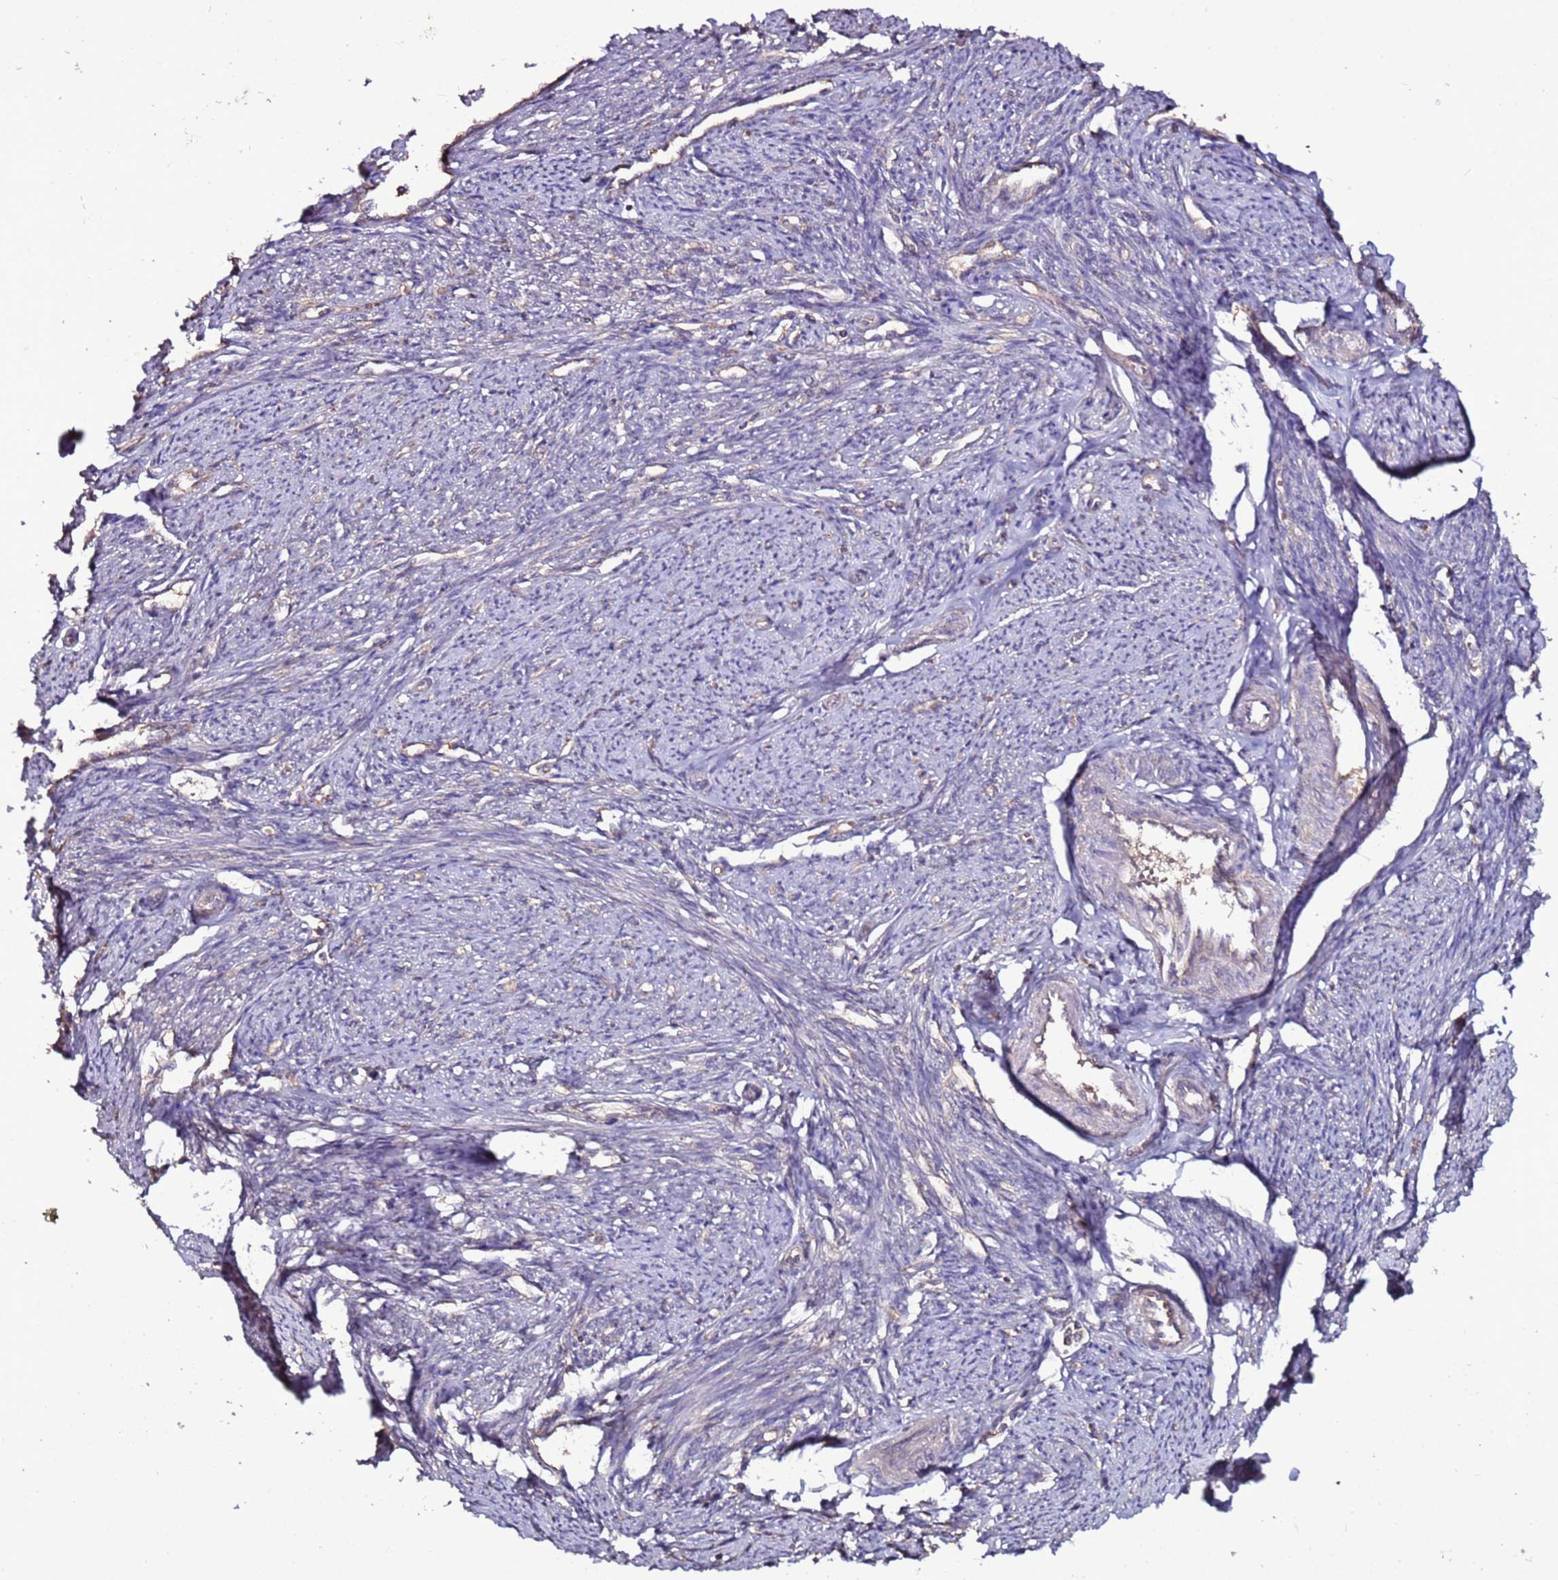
{"staining": {"intensity": "weak", "quantity": "25%-75%", "location": "cytoplasmic/membranous"}, "tissue": "smooth muscle", "cell_type": "Smooth muscle cells", "image_type": "normal", "snomed": [{"axis": "morphology", "description": "Normal tissue, NOS"}, {"axis": "topography", "description": "Smooth muscle"}, {"axis": "topography", "description": "Uterus"}], "caption": "Immunohistochemistry (IHC) histopathology image of benign human smooth muscle stained for a protein (brown), which exhibits low levels of weak cytoplasmic/membranous positivity in about 25%-75% of smooth muscle cells.", "gene": "RPS15A", "patient": {"sex": "female", "age": 59}}